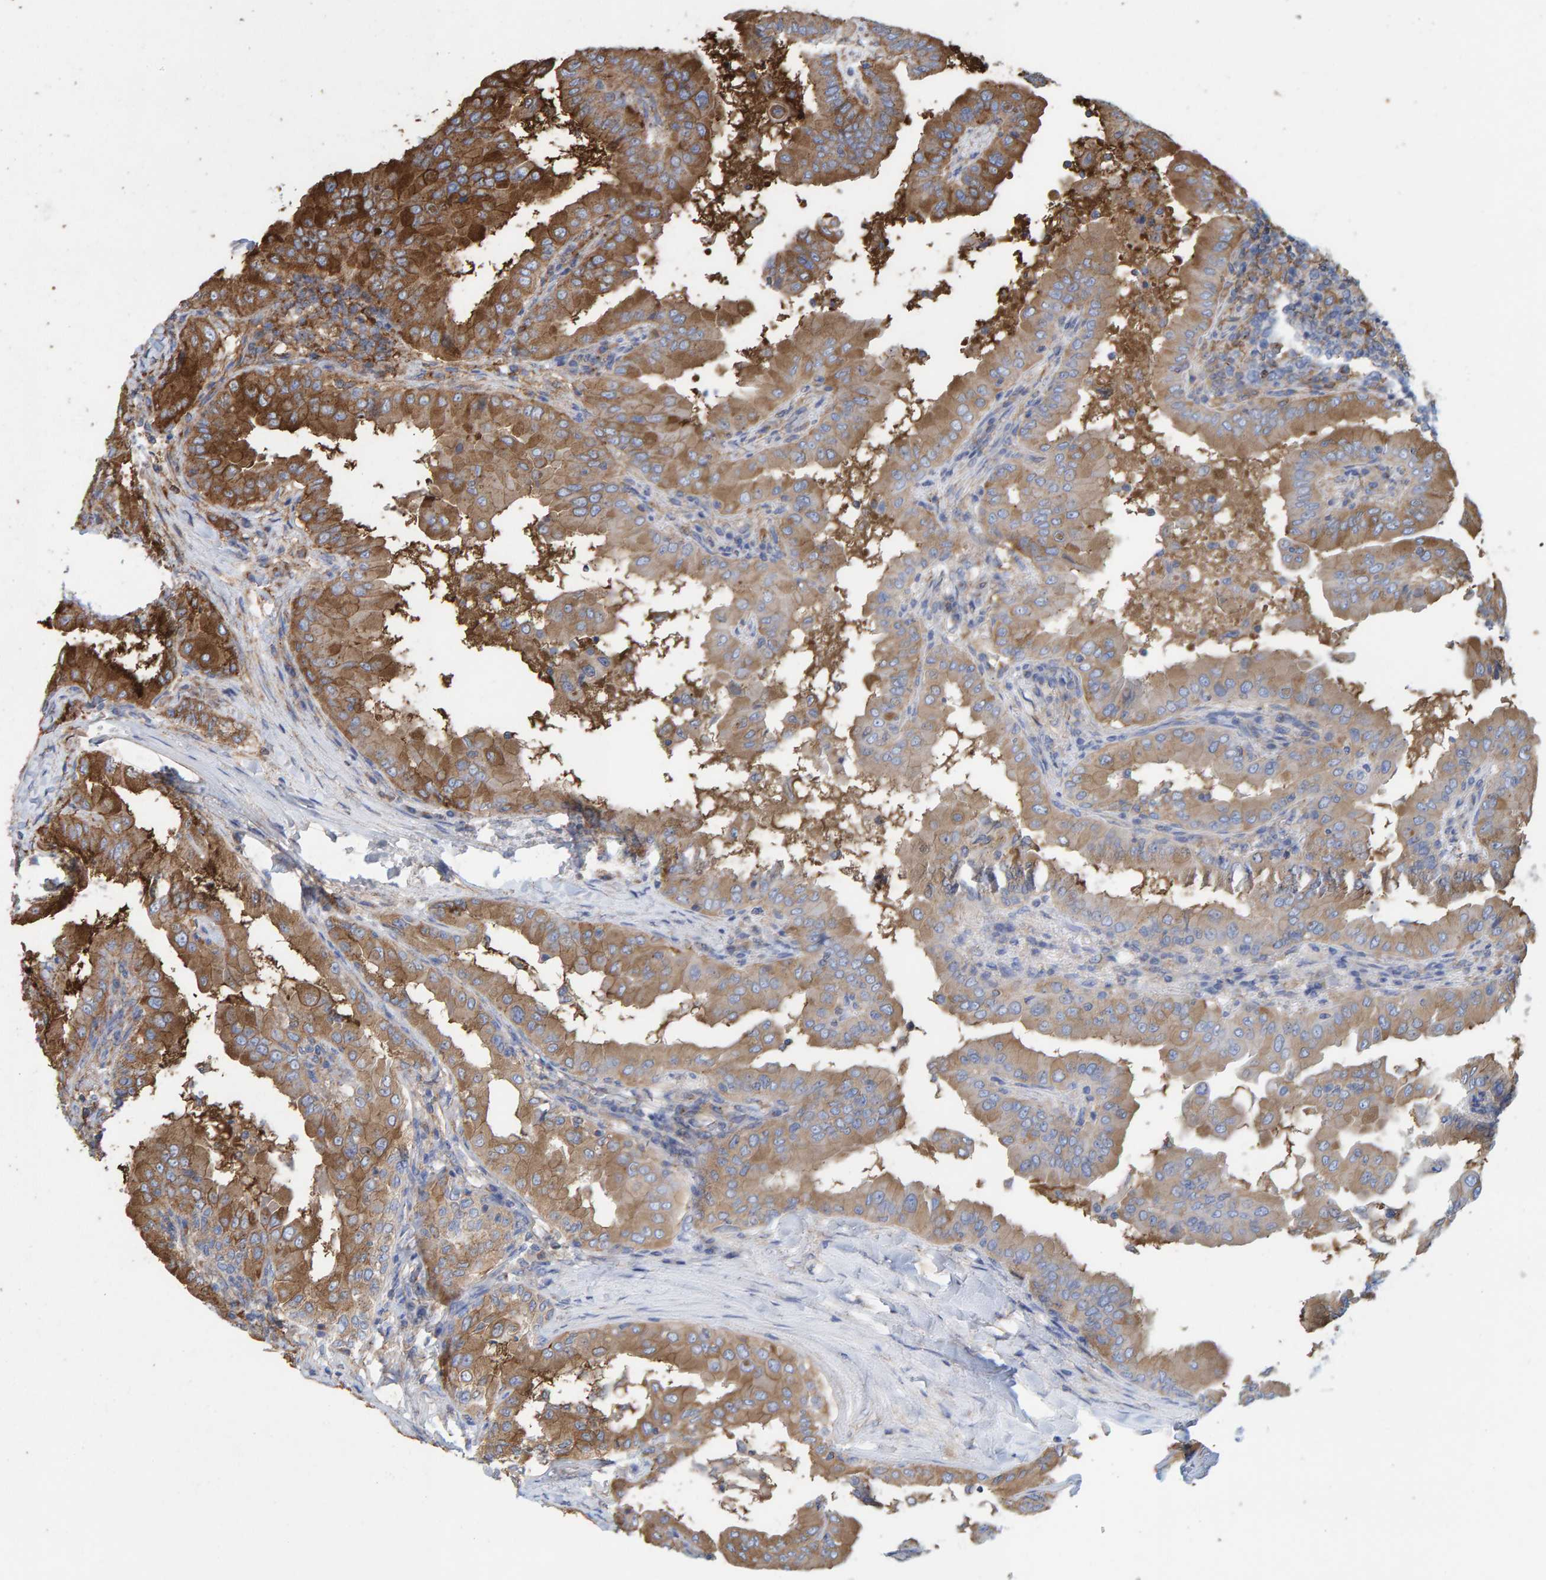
{"staining": {"intensity": "strong", "quantity": ">75%", "location": "cytoplasmic/membranous"}, "tissue": "thyroid cancer", "cell_type": "Tumor cells", "image_type": "cancer", "snomed": [{"axis": "morphology", "description": "Papillary adenocarcinoma, NOS"}, {"axis": "topography", "description": "Thyroid gland"}], "caption": "IHC (DAB) staining of human thyroid cancer (papillary adenocarcinoma) exhibits strong cytoplasmic/membranous protein staining in approximately >75% of tumor cells.", "gene": "MVP", "patient": {"sex": "male", "age": 33}}